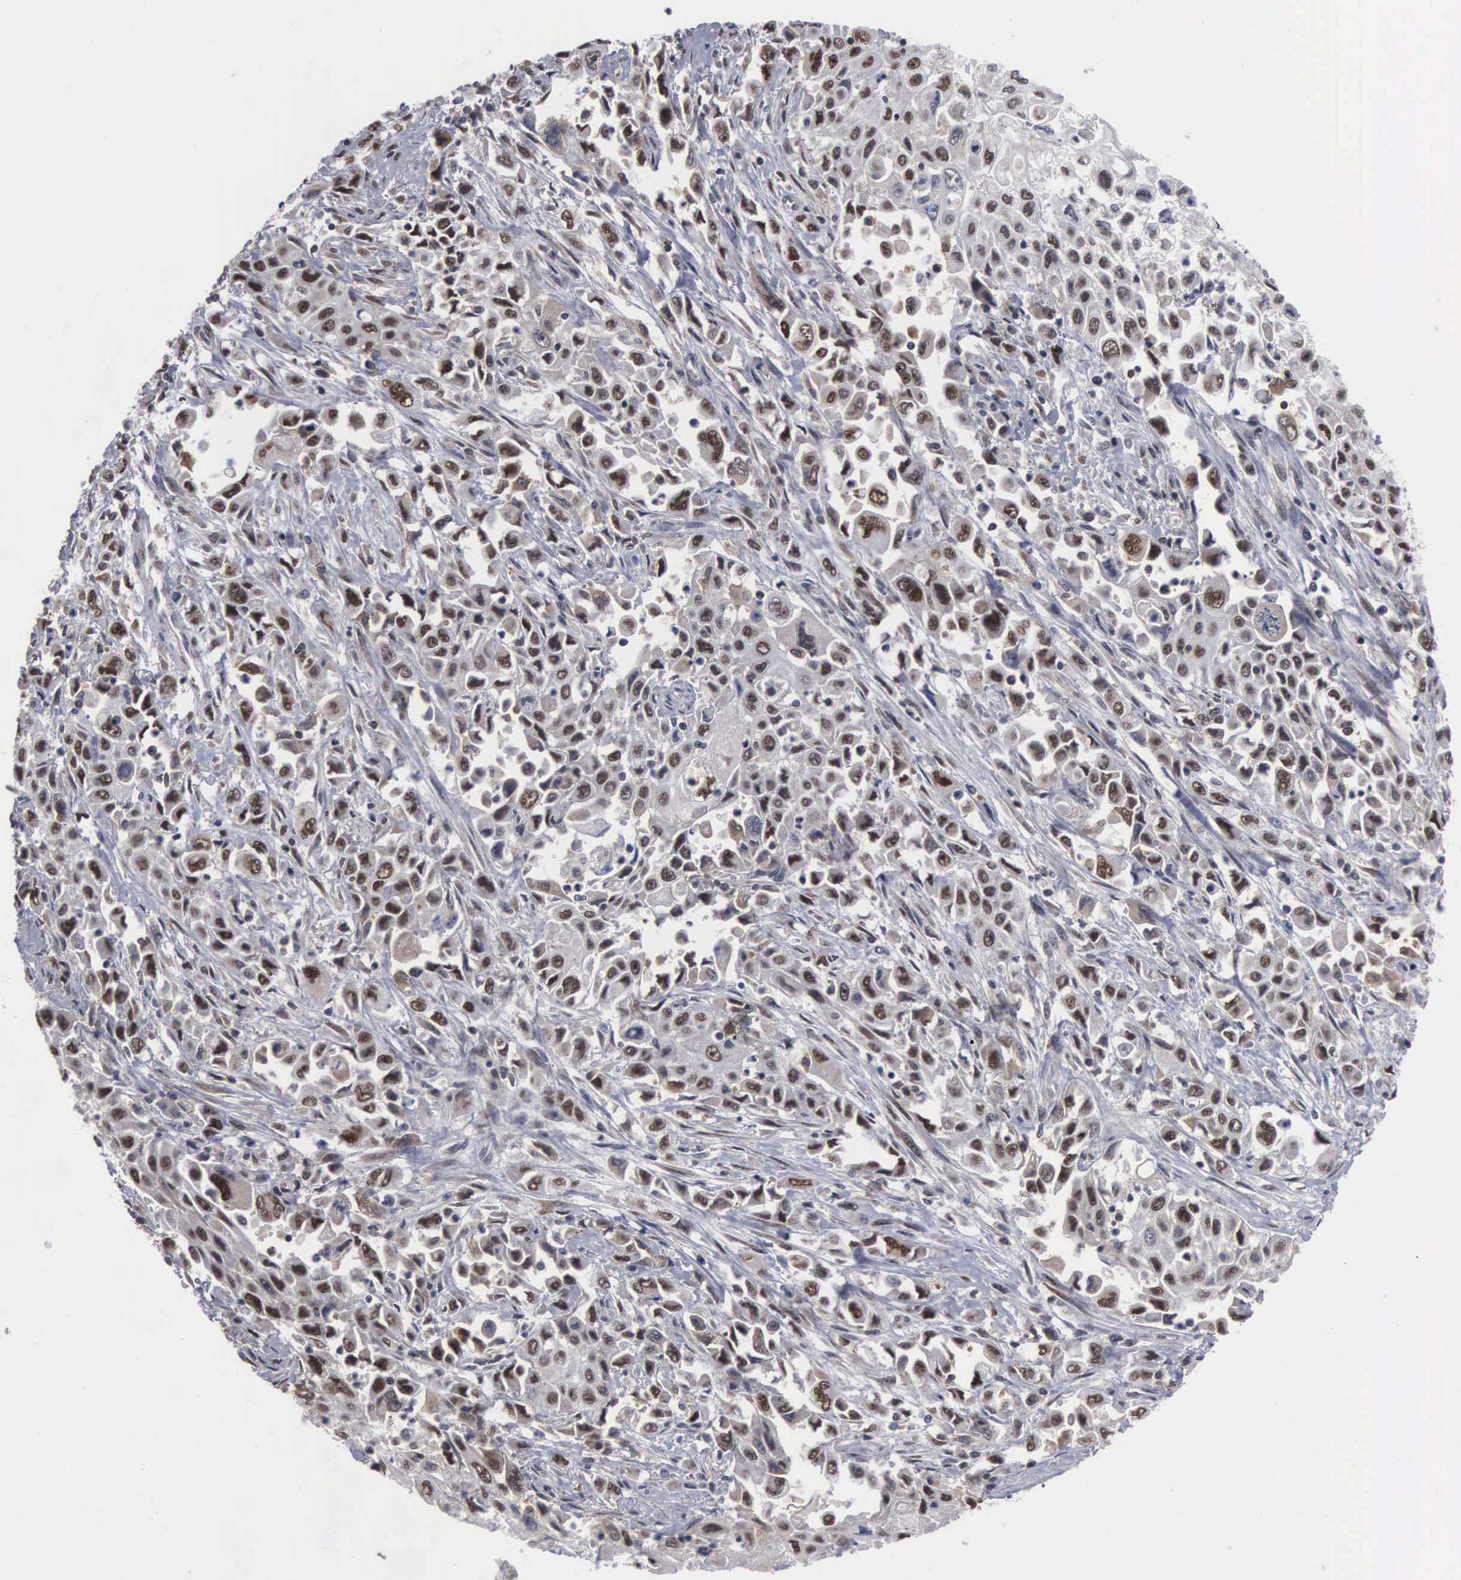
{"staining": {"intensity": "moderate", "quantity": ">75%", "location": "nuclear"}, "tissue": "pancreatic cancer", "cell_type": "Tumor cells", "image_type": "cancer", "snomed": [{"axis": "morphology", "description": "Adenocarcinoma, NOS"}, {"axis": "topography", "description": "Pancreas"}], "caption": "Protein staining reveals moderate nuclear staining in about >75% of tumor cells in adenocarcinoma (pancreatic). (DAB (3,3'-diaminobenzidine) IHC, brown staining for protein, blue staining for nuclei).", "gene": "TRMT5", "patient": {"sex": "male", "age": 70}}